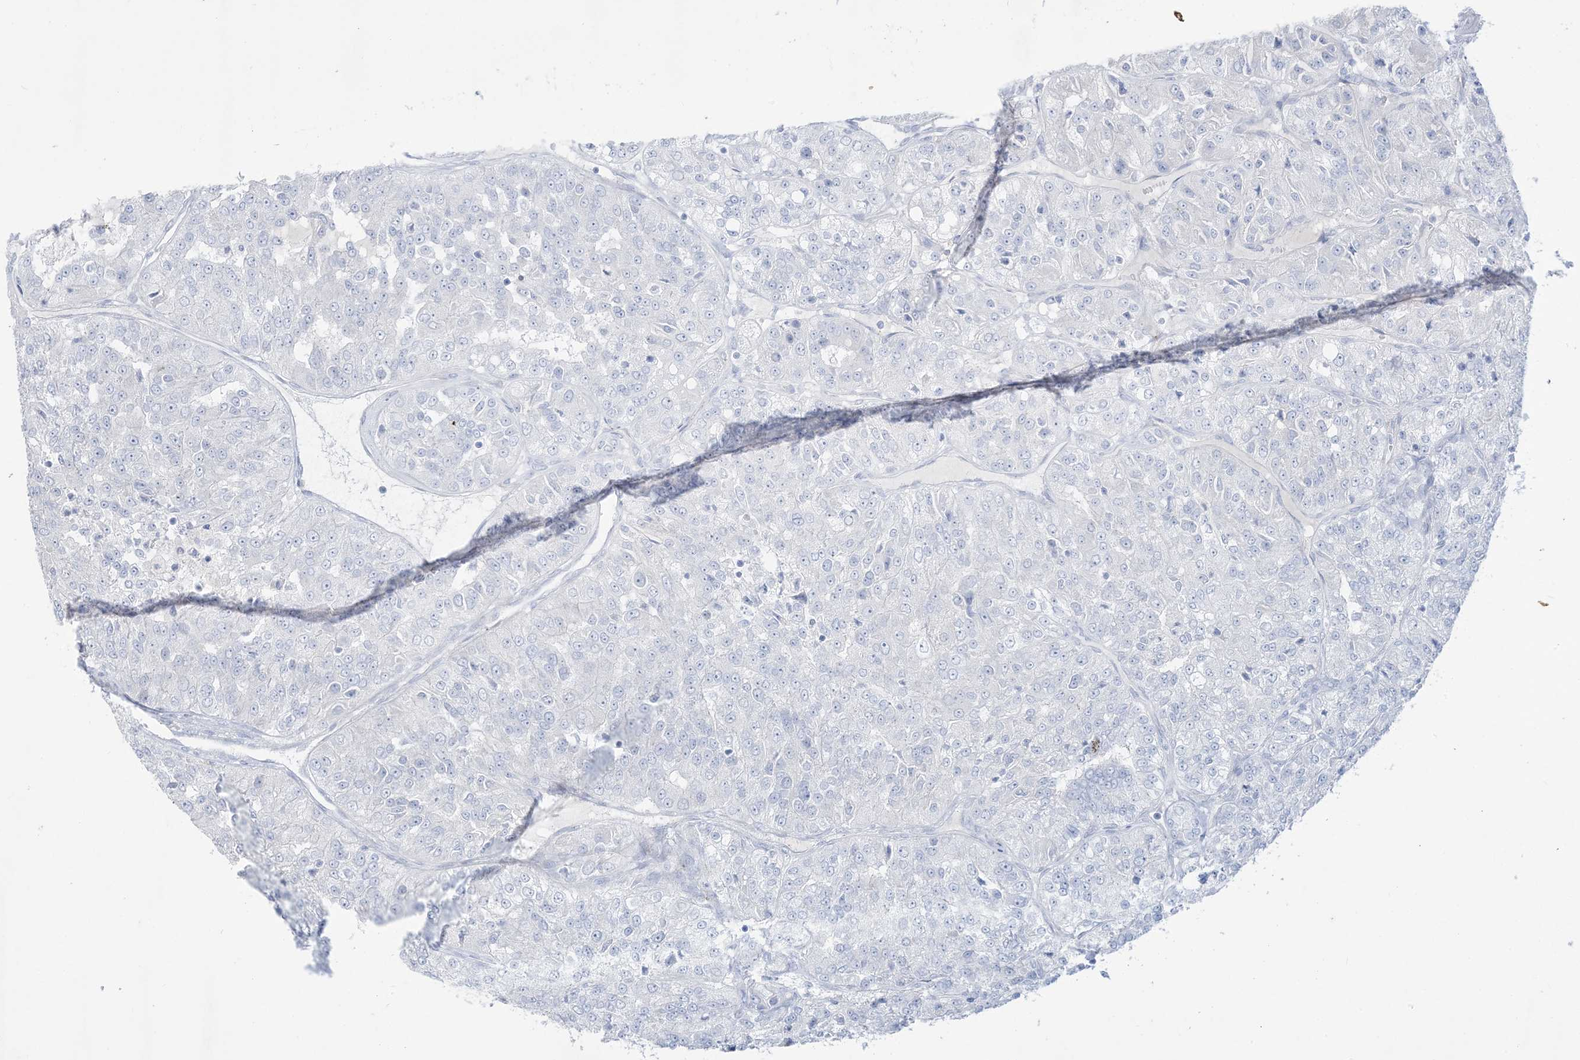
{"staining": {"intensity": "negative", "quantity": "none", "location": "none"}, "tissue": "renal cancer", "cell_type": "Tumor cells", "image_type": "cancer", "snomed": [{"axis": "morphology", "description": "Adenocarcinoma, NOS"}, {"axis": "topography", "description": "Kidney"}], "caption": "This is an IHC histopathology image of human renal adenocarcinoma. There is no staining in tumor cells.", "gene": "B3GNT7", "patient": {"sex": "female", "age": 63}}